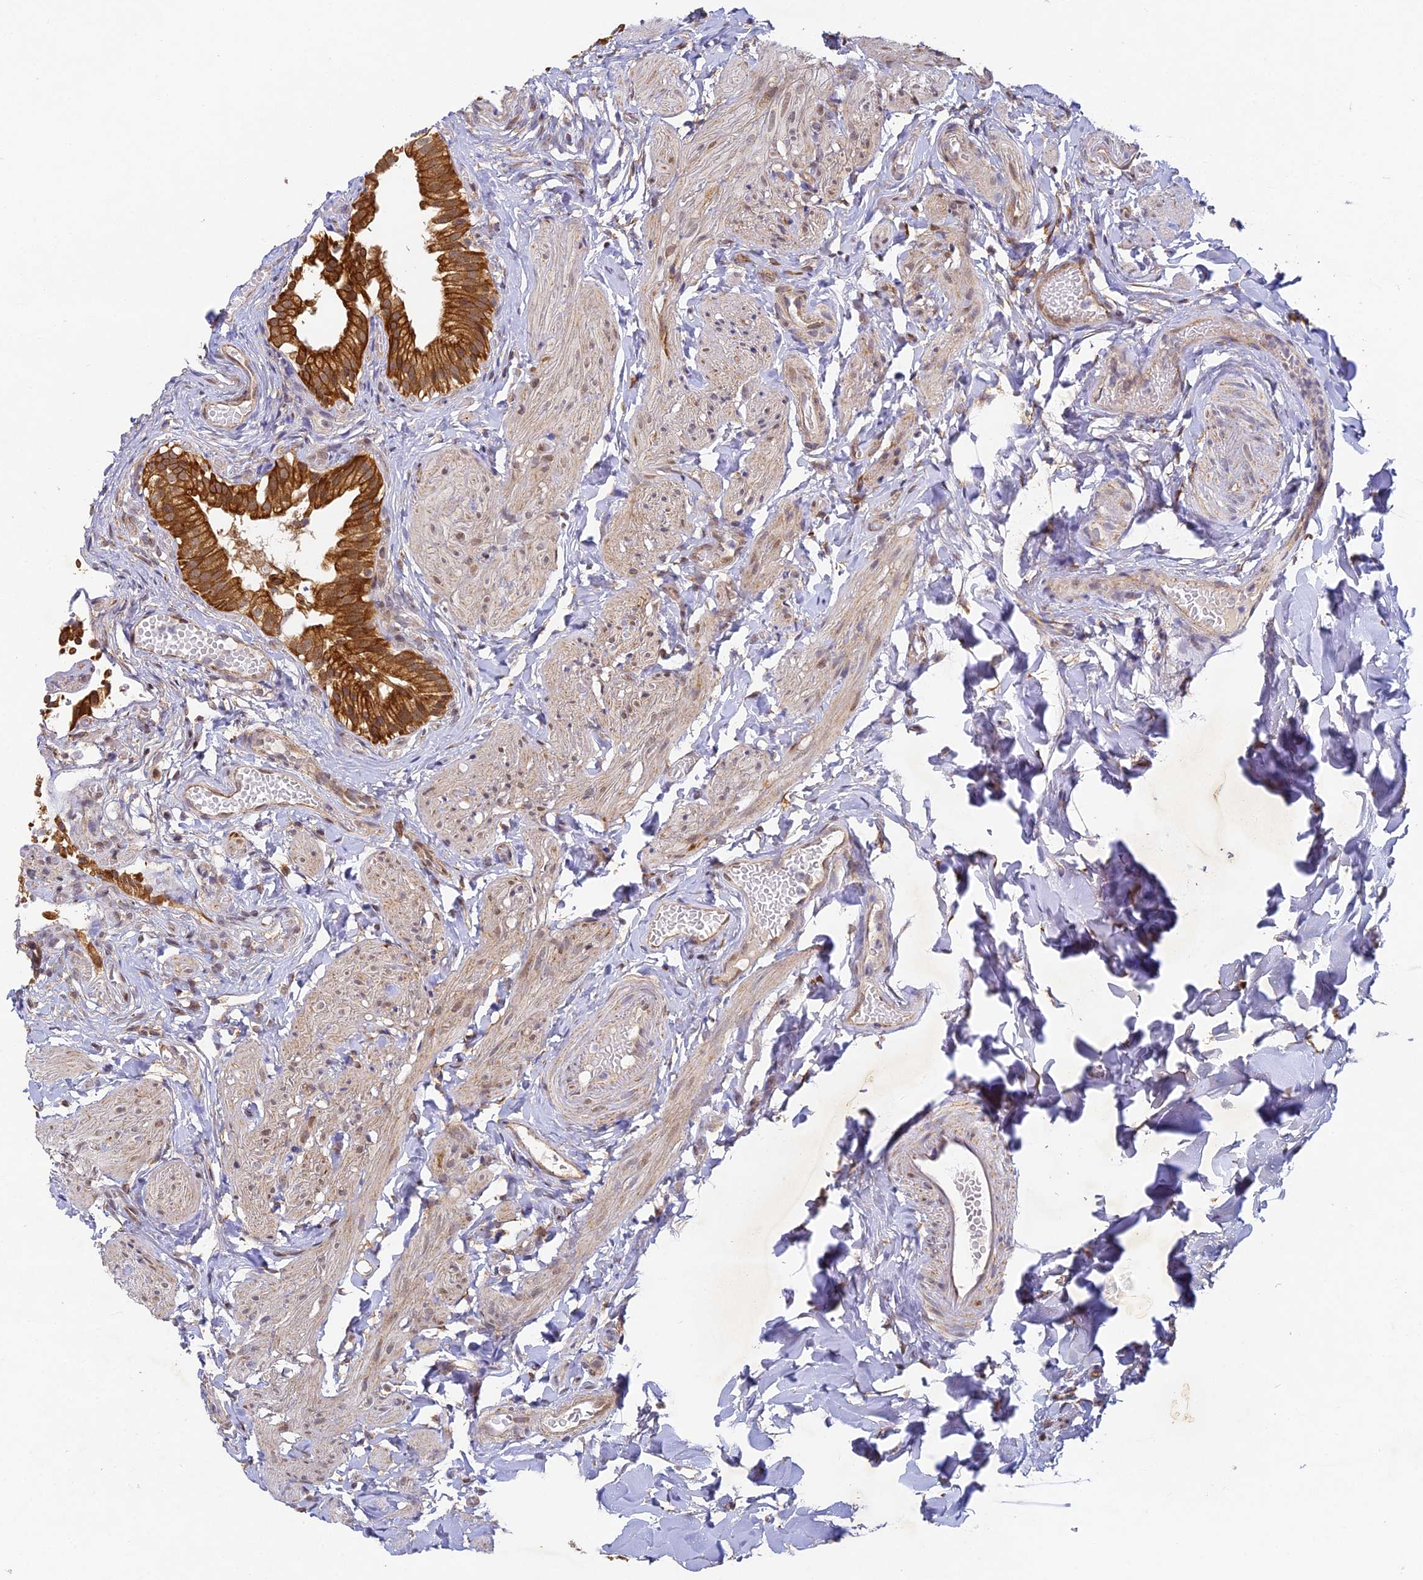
{"staining": {"intensity": "strong", "quantity": ">75%", "location": "cytoplasmic/membranous"}, "tissue": "gallbladder", "cell_type": "Glandular cells", "image_type": "normal", "snomed": [{"axis": "morphology", "description": "Normal tissue, NOS"}, {"axis": "topography", "description": "Gallbladder"}], "caption": "IHC of unremarkable human gallbladder exhibits high levels of strong cytoplasmic/membranous positivity in approximately >75% of glandular cells.", "gene": "DNAAF10", "patient": {"sex": "female", "age": 47}}